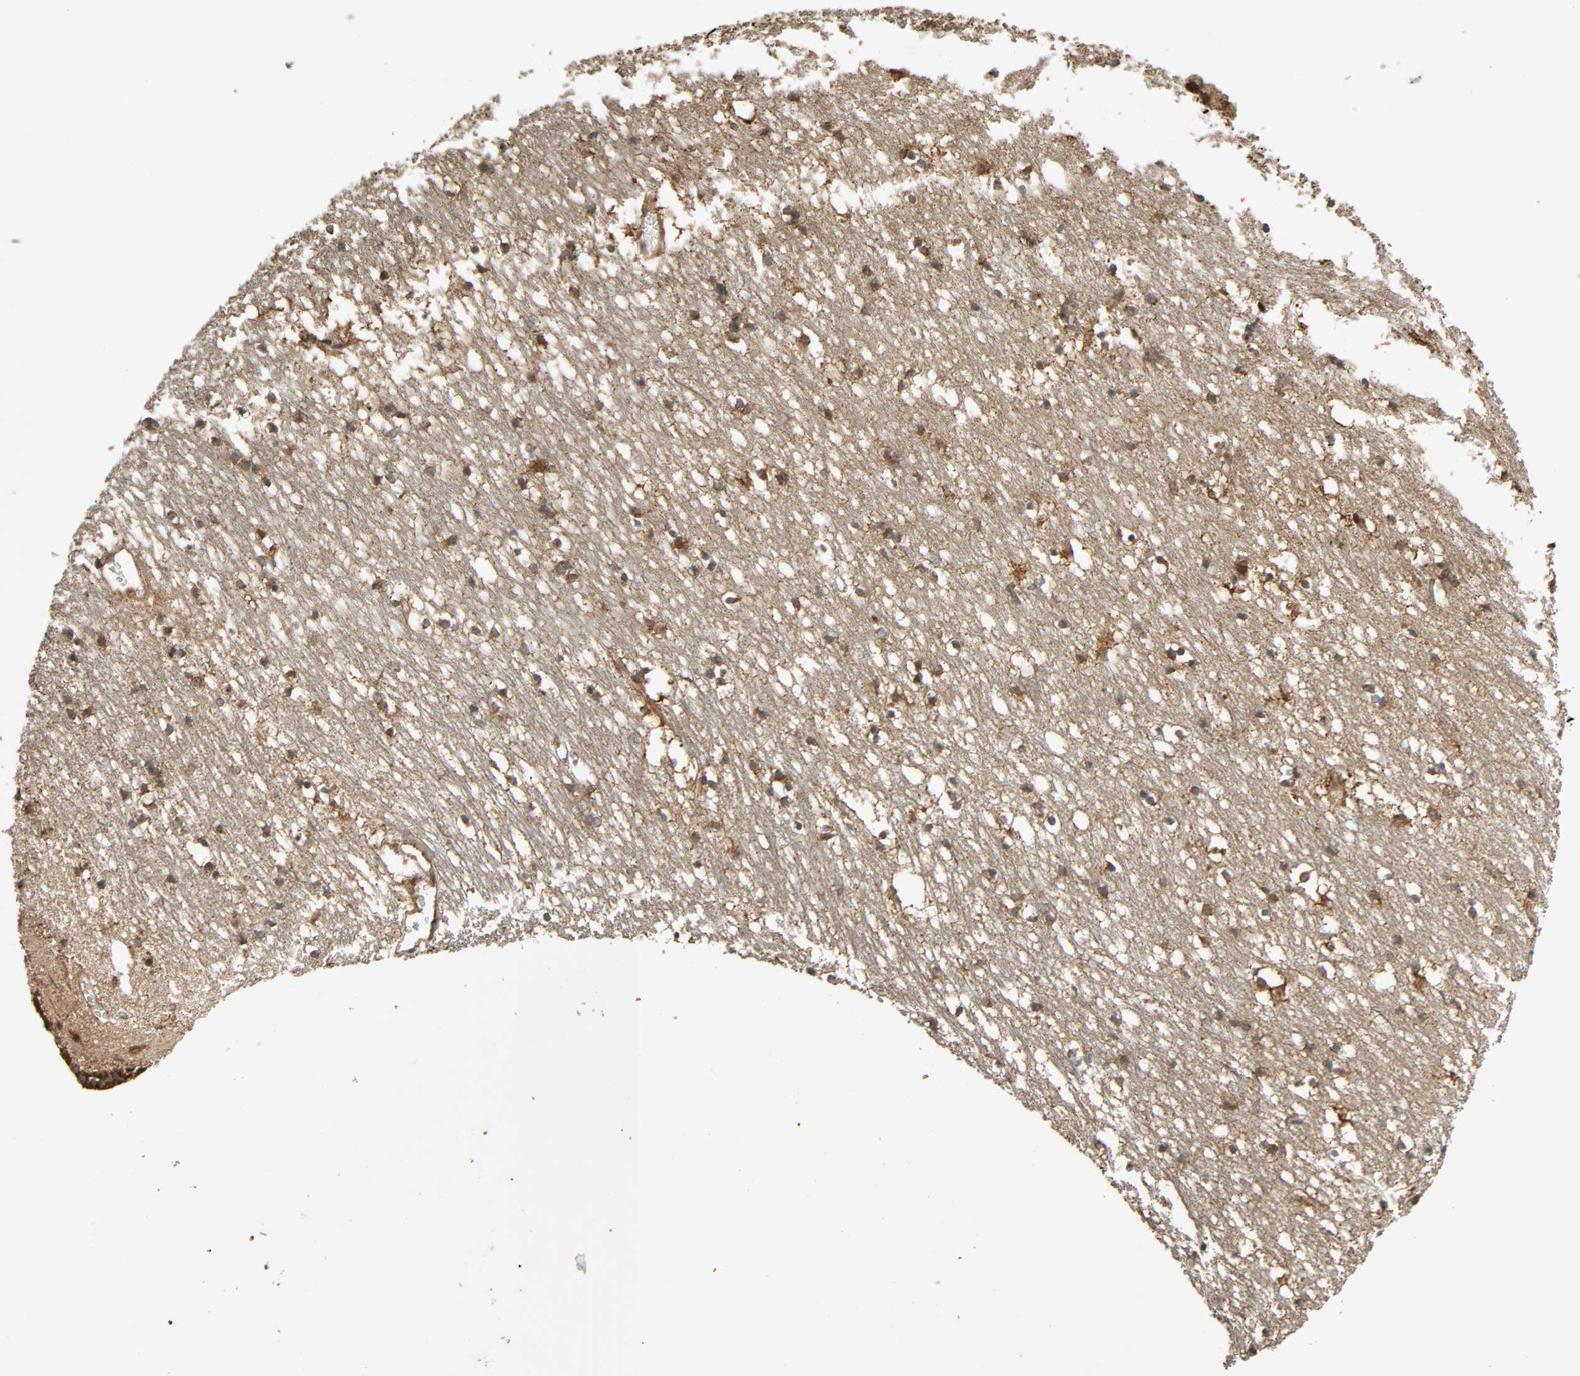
{"staining": {"intensity": "moderate", "quantity": ">75%", "location": "cytoplasmic/membranous"}, "tissue": "caudate", "cell_type": "Glial cells", "image_type": "normal", "snomed": [{"axis": "morphology", "description": "Normal tissue, NOS"}, {"axis": "topography", "description": "Lateral ventricle wall"}], "caption": "Immunohistochemistry (IHC) (DAB (3,3'-diaminobenzidine)) staining of benign caudate shows moderate cytoplasmic/membranous protein positivity in approximately >75% of glial cells. The staining is performed using DAB brown chromogen to label protein expression. The nuclei are counter-stained blue using hematoxylin.", "gene": "MAP3K8", "patient": {"sex": "male", "age": 45}}